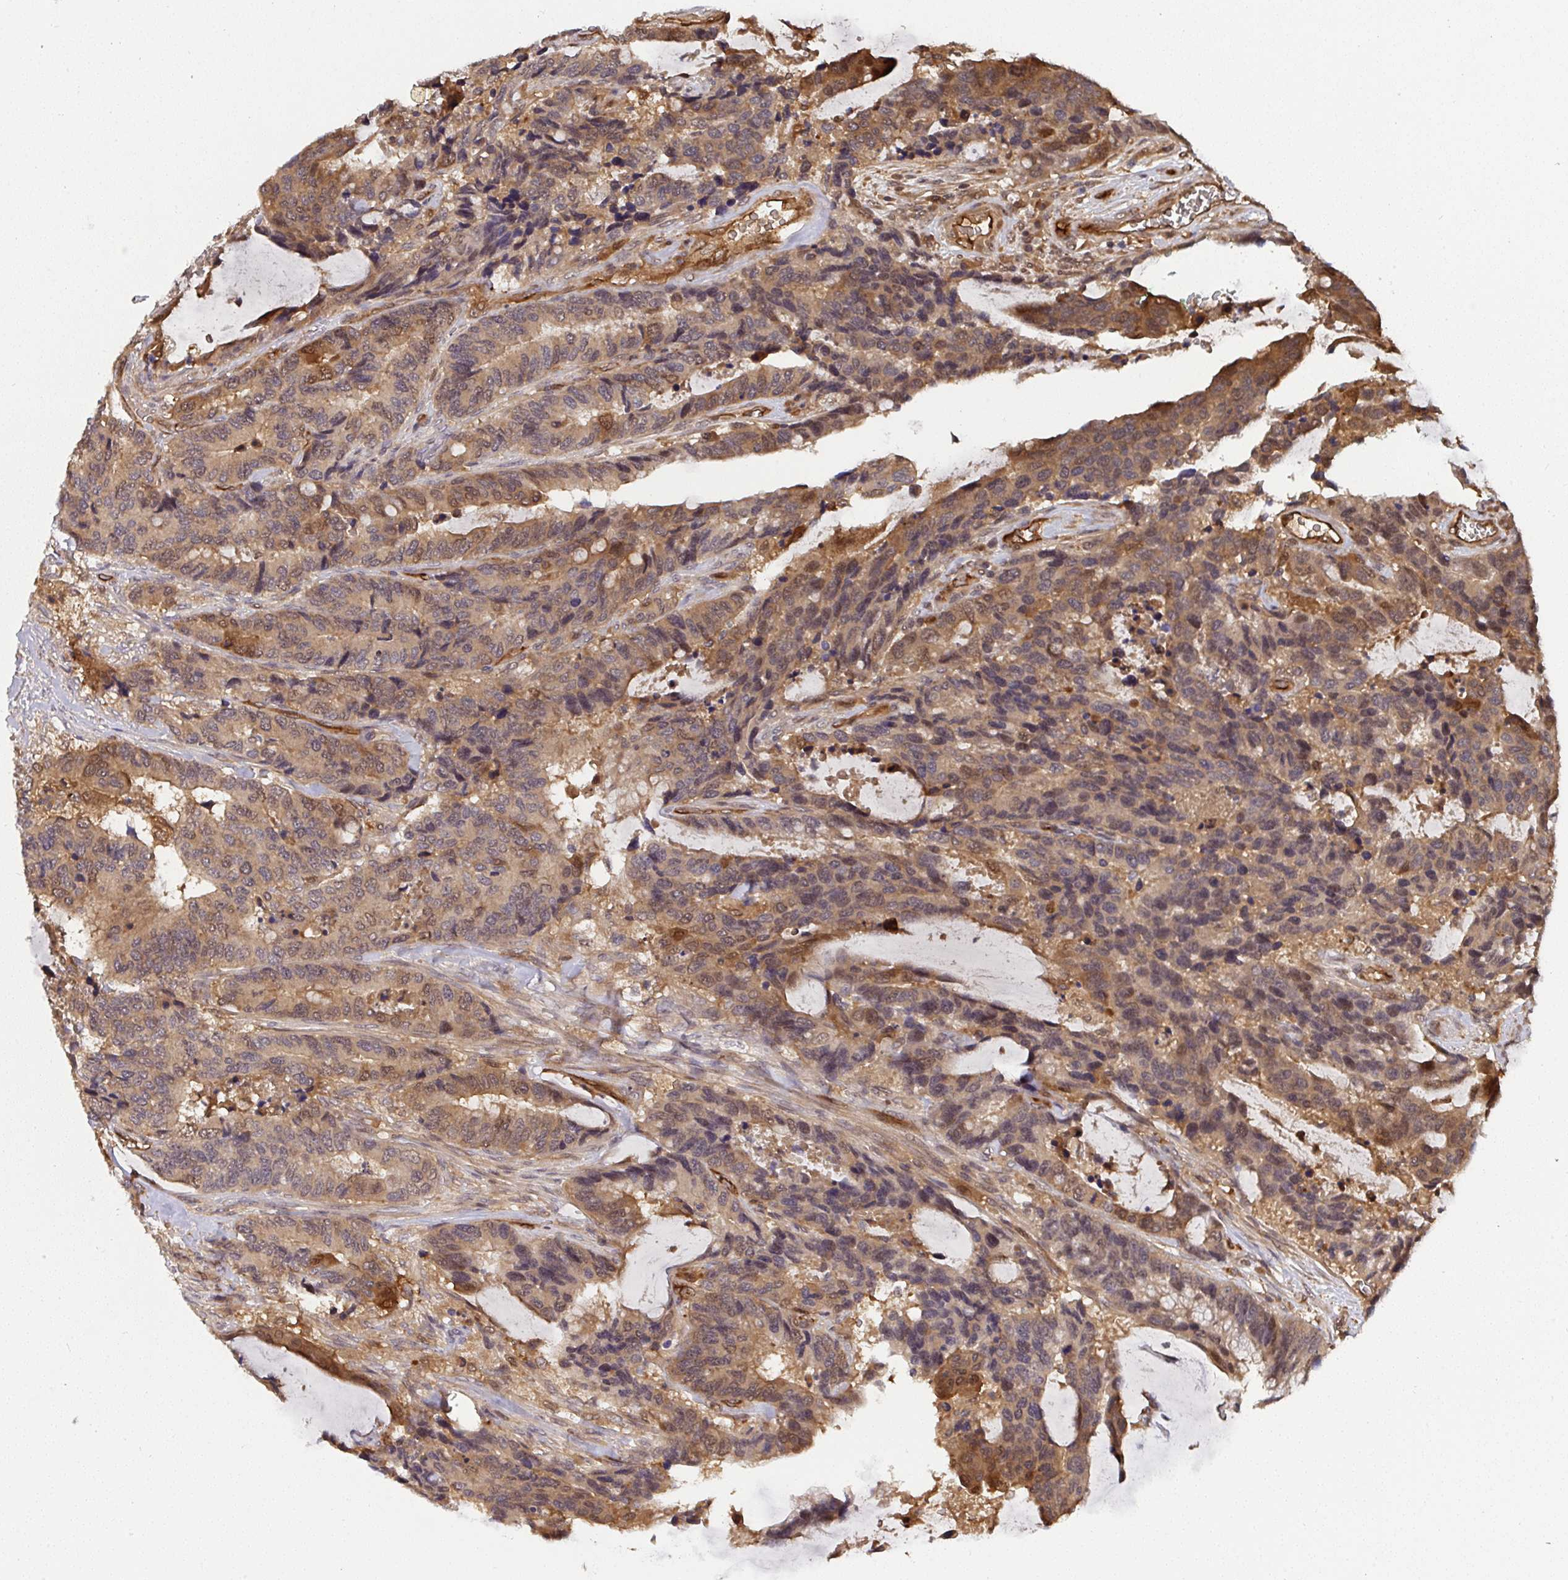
{"staining": {"intensity": "weak", "quantity": "25%-75%", "location": "cytoplasmic/membranous,nuclear"}, "tissue": "colorectal cancer", "cell_type": "Tumor cells", "image_type": "cancer", "snomed": [{"axis": "morphology", "description": "Adenocarcinoma, NOS"}, {"axis": "topography", "description": "Rectum"}], "caption": "Weak cytoplasmic/membranous and nuclear protein staining is identified in about 25%-75% of tumor cells in colorectal adenocarcinoma.", "gene": "TIGAR", "patient": {"sex": "female", "age": 59}}